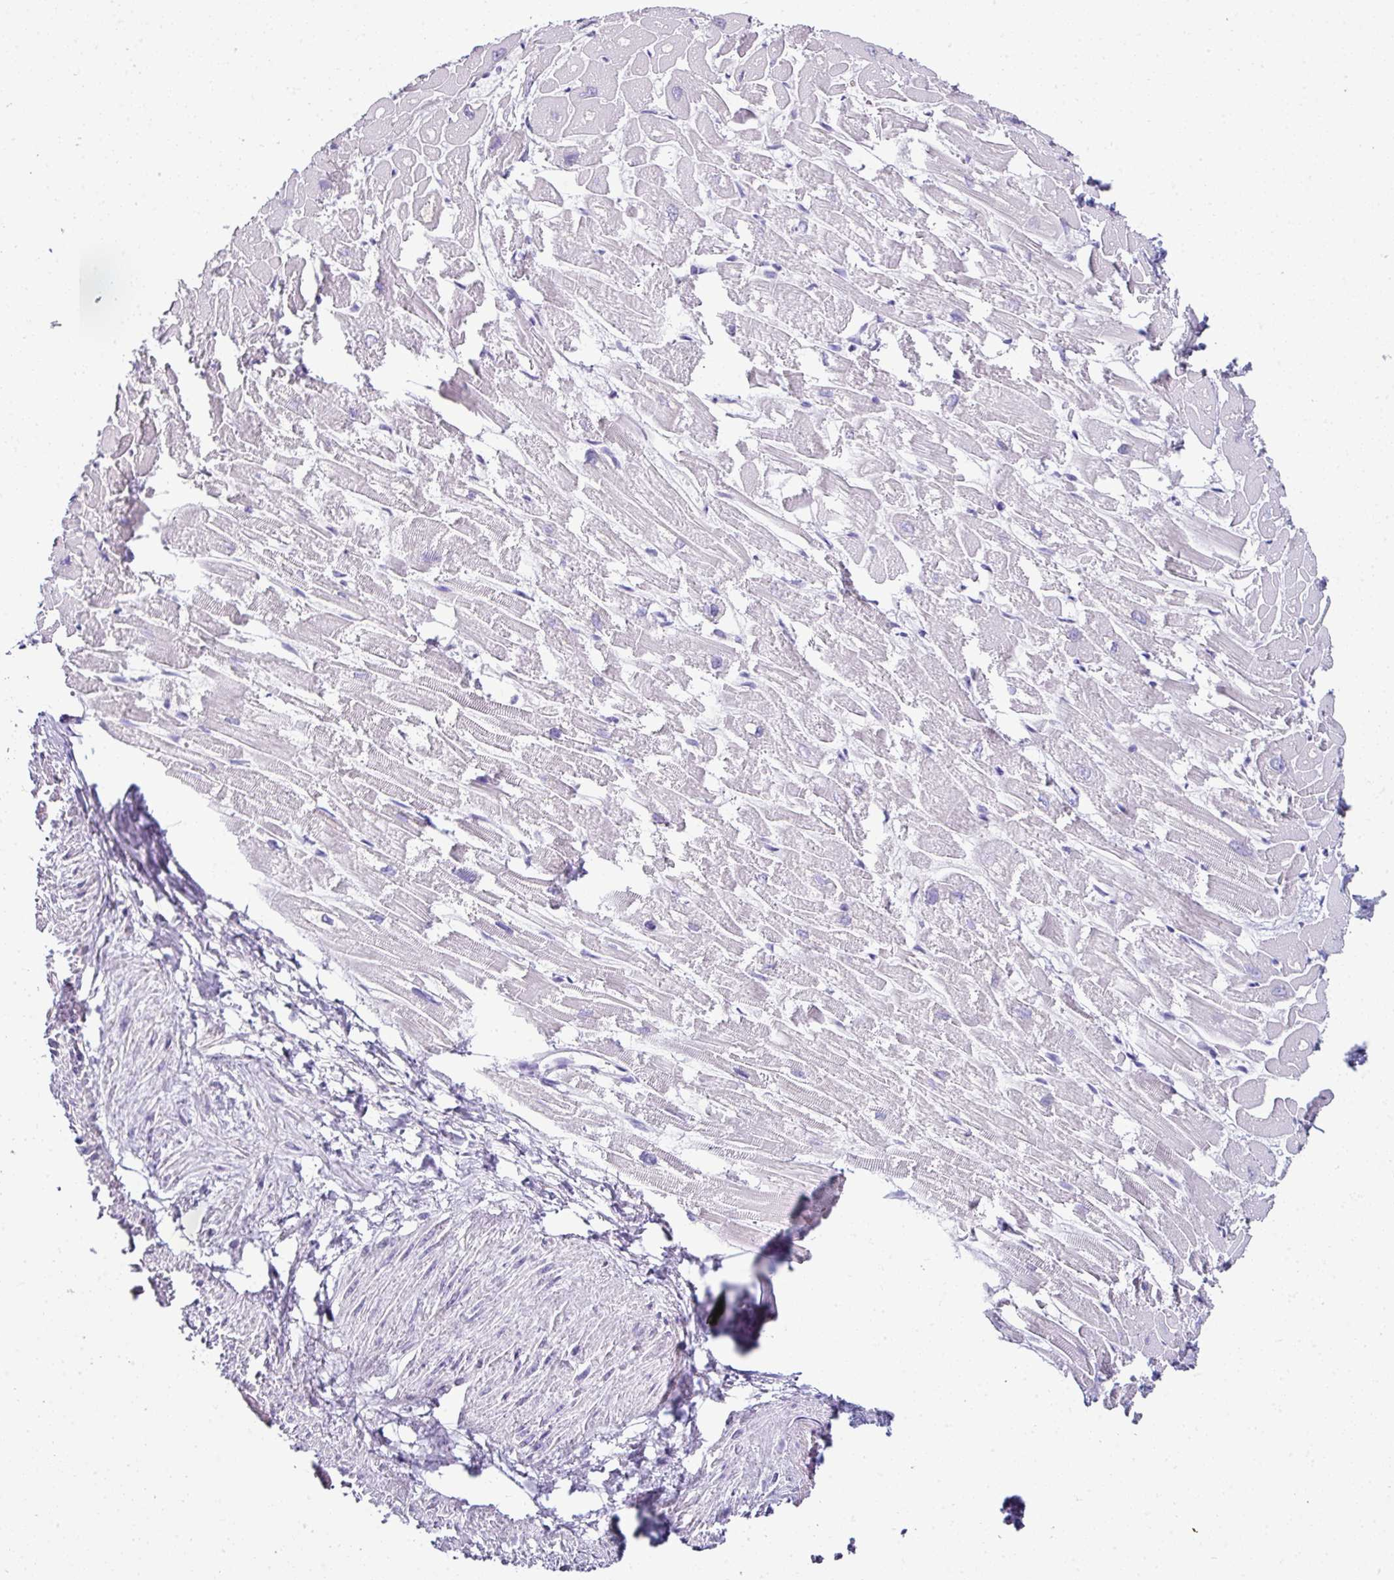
{"staining": {"intensity": "negative", "quantity": "none", "location": "none"}, "tissue": "heart muscle", "cell_type": "Cardiomyocytes", "image_type": "normal", "snomed": [{"axis": "morphology", "description": "Normal tissue, NOS"}, {"axis": "topography", "description": "Heart"}], "caption": "DAB immunohistochemical staining of unremarkable heart muscle reveals no significant staining in cardiomyocytes. (Immunohistochemistry (ihc), brightfield microscopy, high magnification).", "gene": "NAPSA", "patient": {"sex": "male", "age": 54}}